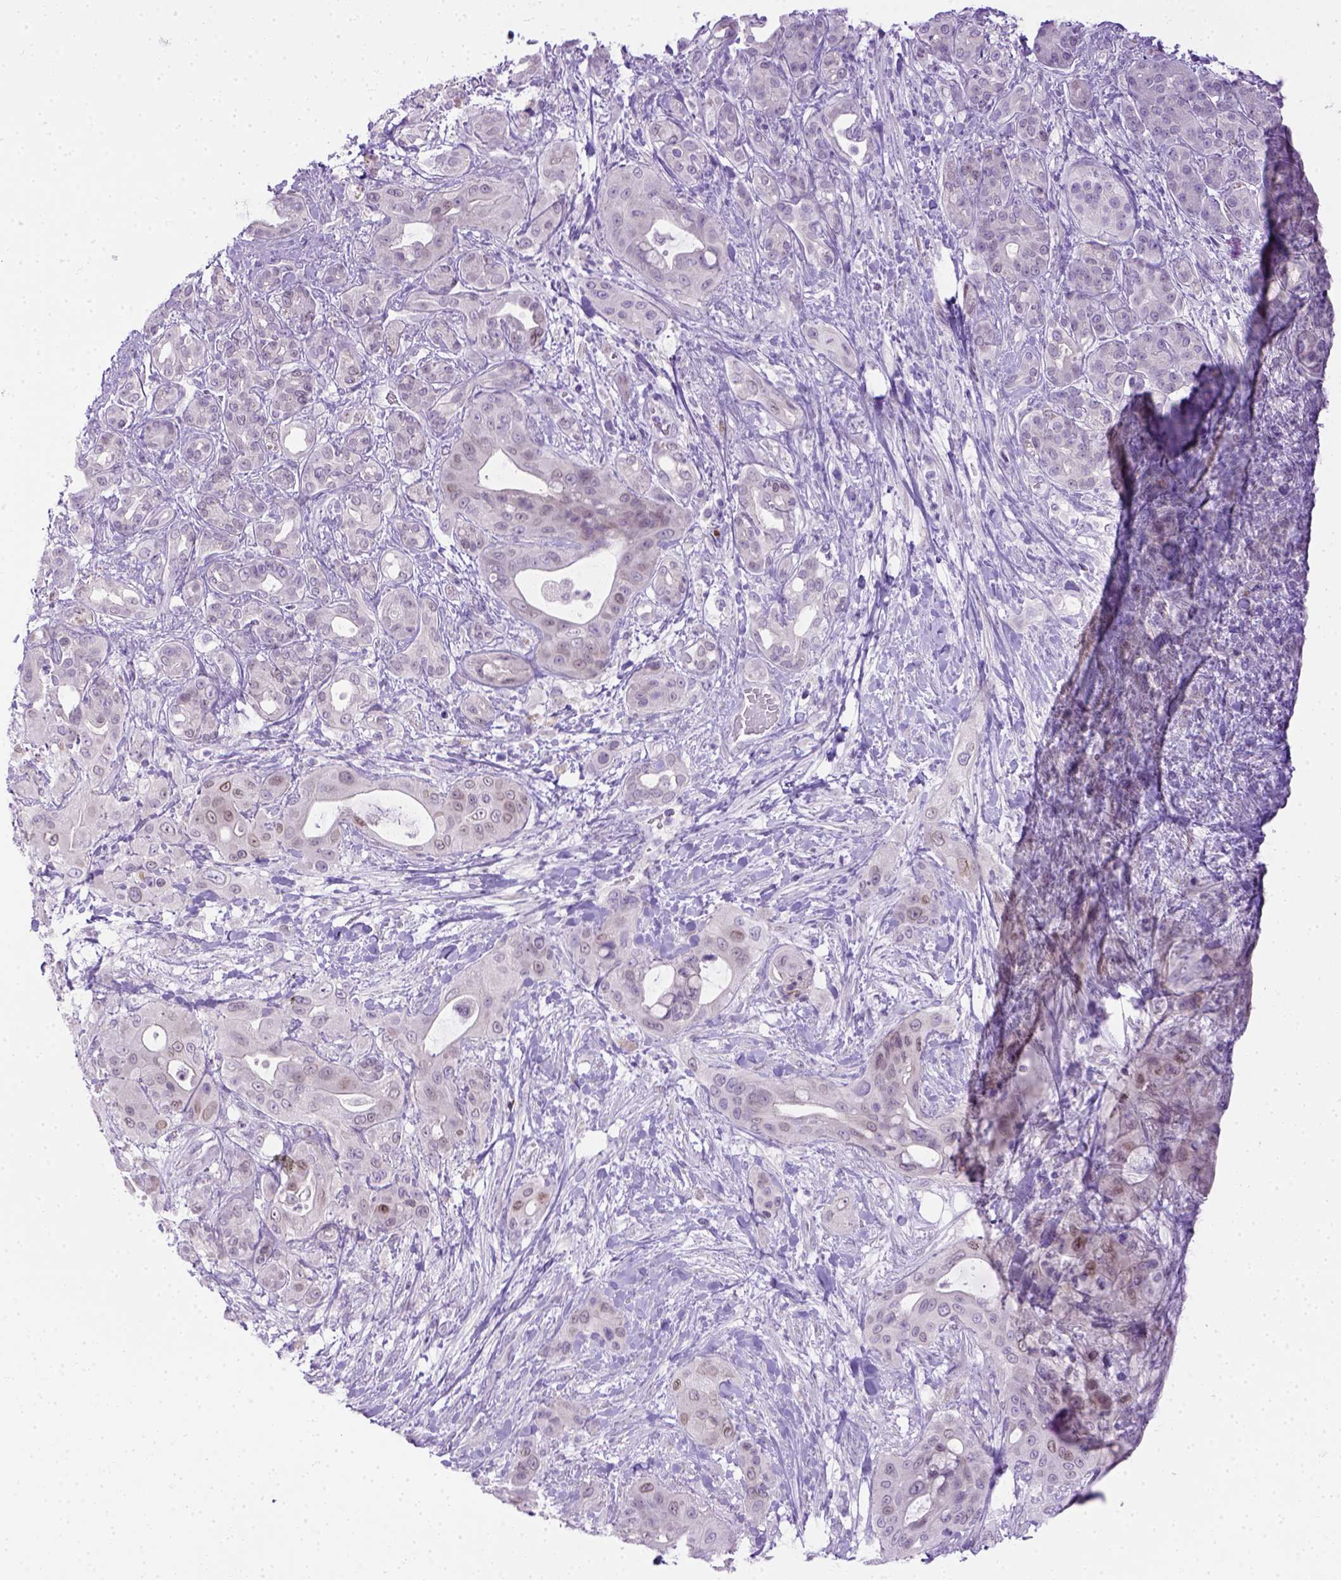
{"staining": {"intensity": "negative", "quantity": "none", "location": "none"}, "tissue": "pancreatic cancer", "cell_type": "Tumor cells", "image_type": "cancer", "snomed": [{"axis": "morphology", "description": "Adenocarcinoma, NOS"}, {"axis": "topography", "description": "Pancreas"}], "caption": "DAB (3,3'-diaminobenzidine) immunohistochemical staining of pancreatic adenocarcinoma exhibits no significant staining in tumor cells. Nuclei are stained in blue.", "gene": "FAM184B", "patient": {"sex": "male", "age": 71}}